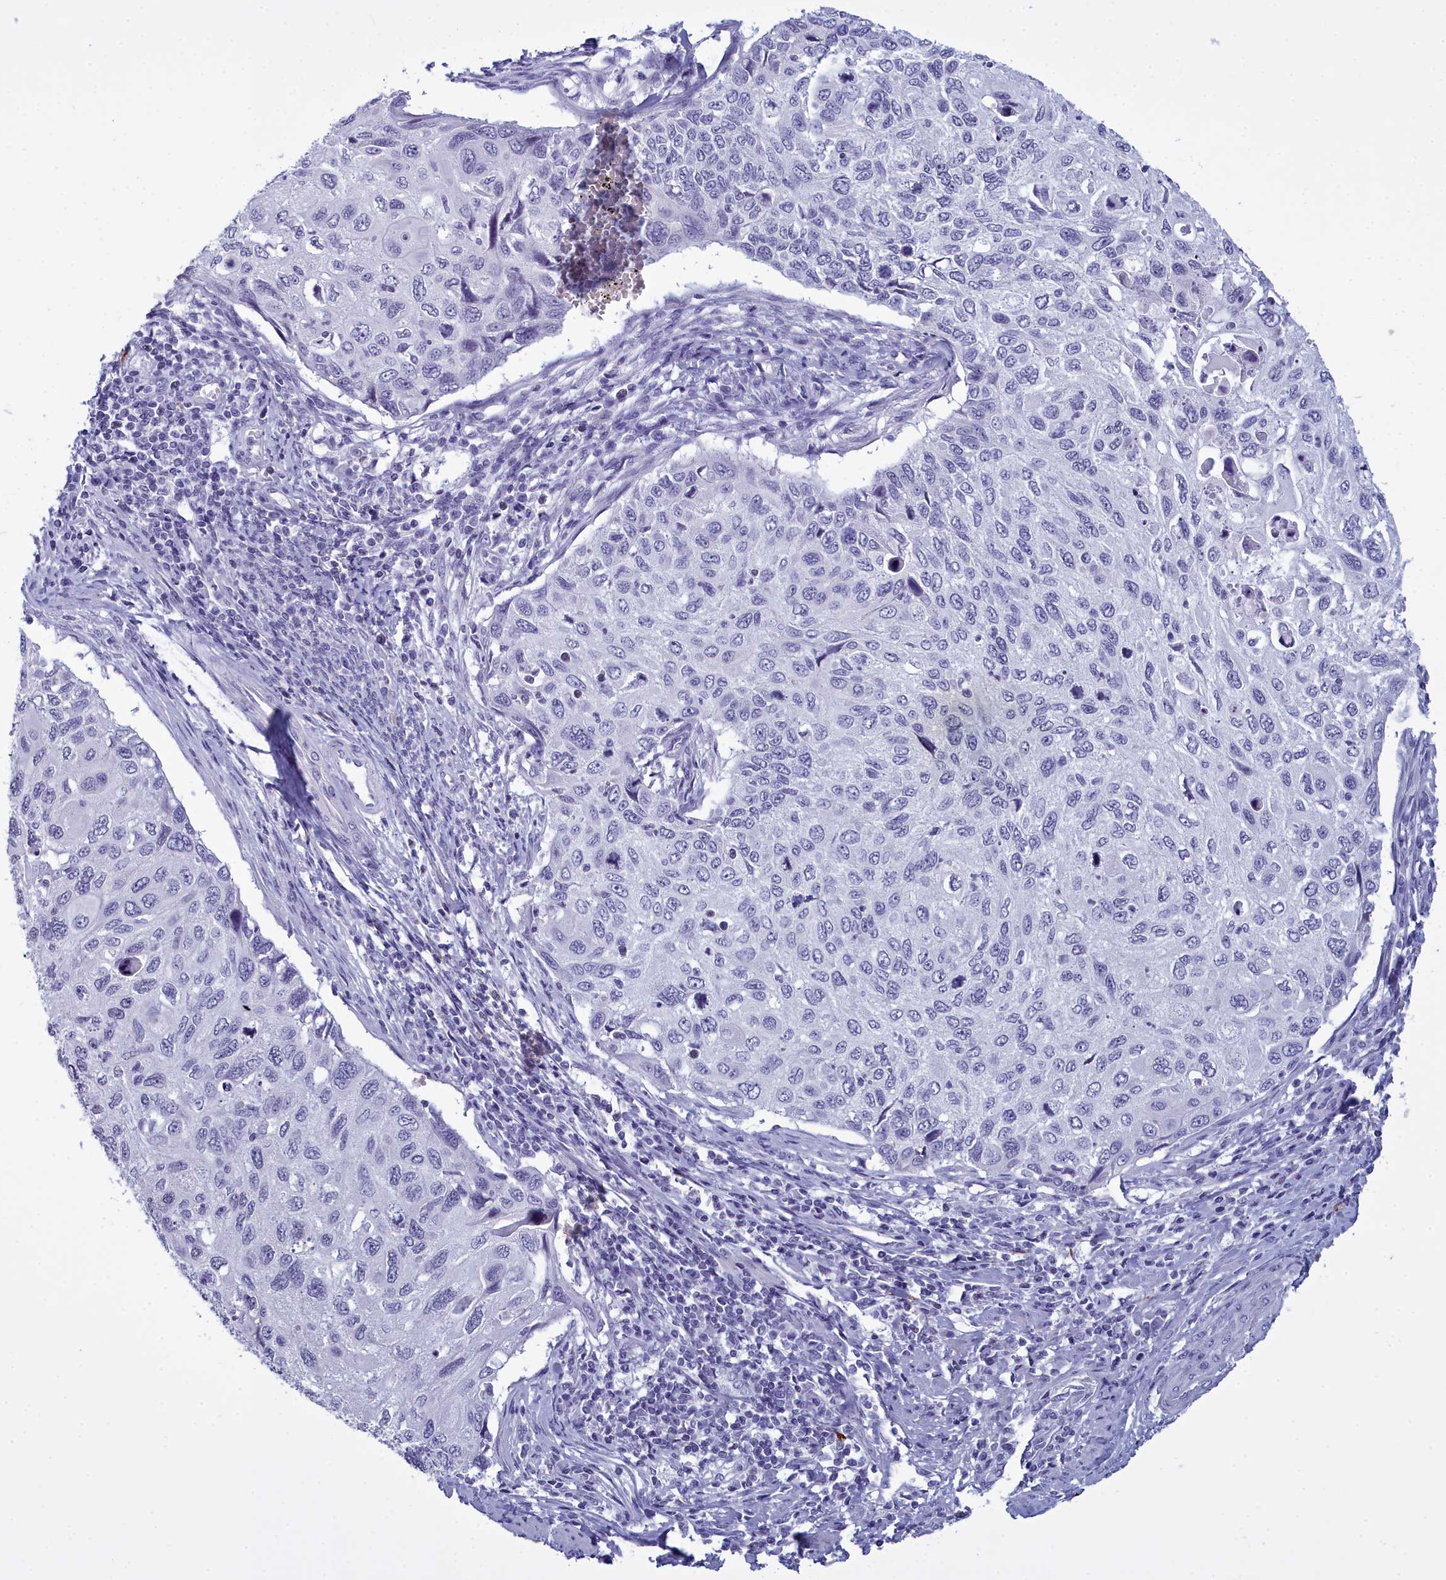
{"staining": {"intensity": "negative", "quantity": "none", "location": "none"}, "tissue": "cervical cancer", "cell_type": "Tumor cells", "image_type": "cancer", "snomed": [{"axis": "morphology", "description": "Squamous cell carcinoma, NOS"}, {"axis": "topography", "description": "Cervix"}], "caption": "An immunohistochemistry (IHC) micrograph of squamous cell carcinoma (cervical) is shown. There is no staining in tumor cells of squamous cell carcinoma (cervical).", "gene": "MAP6", "patient": {"sex": "female", "age": 70}}